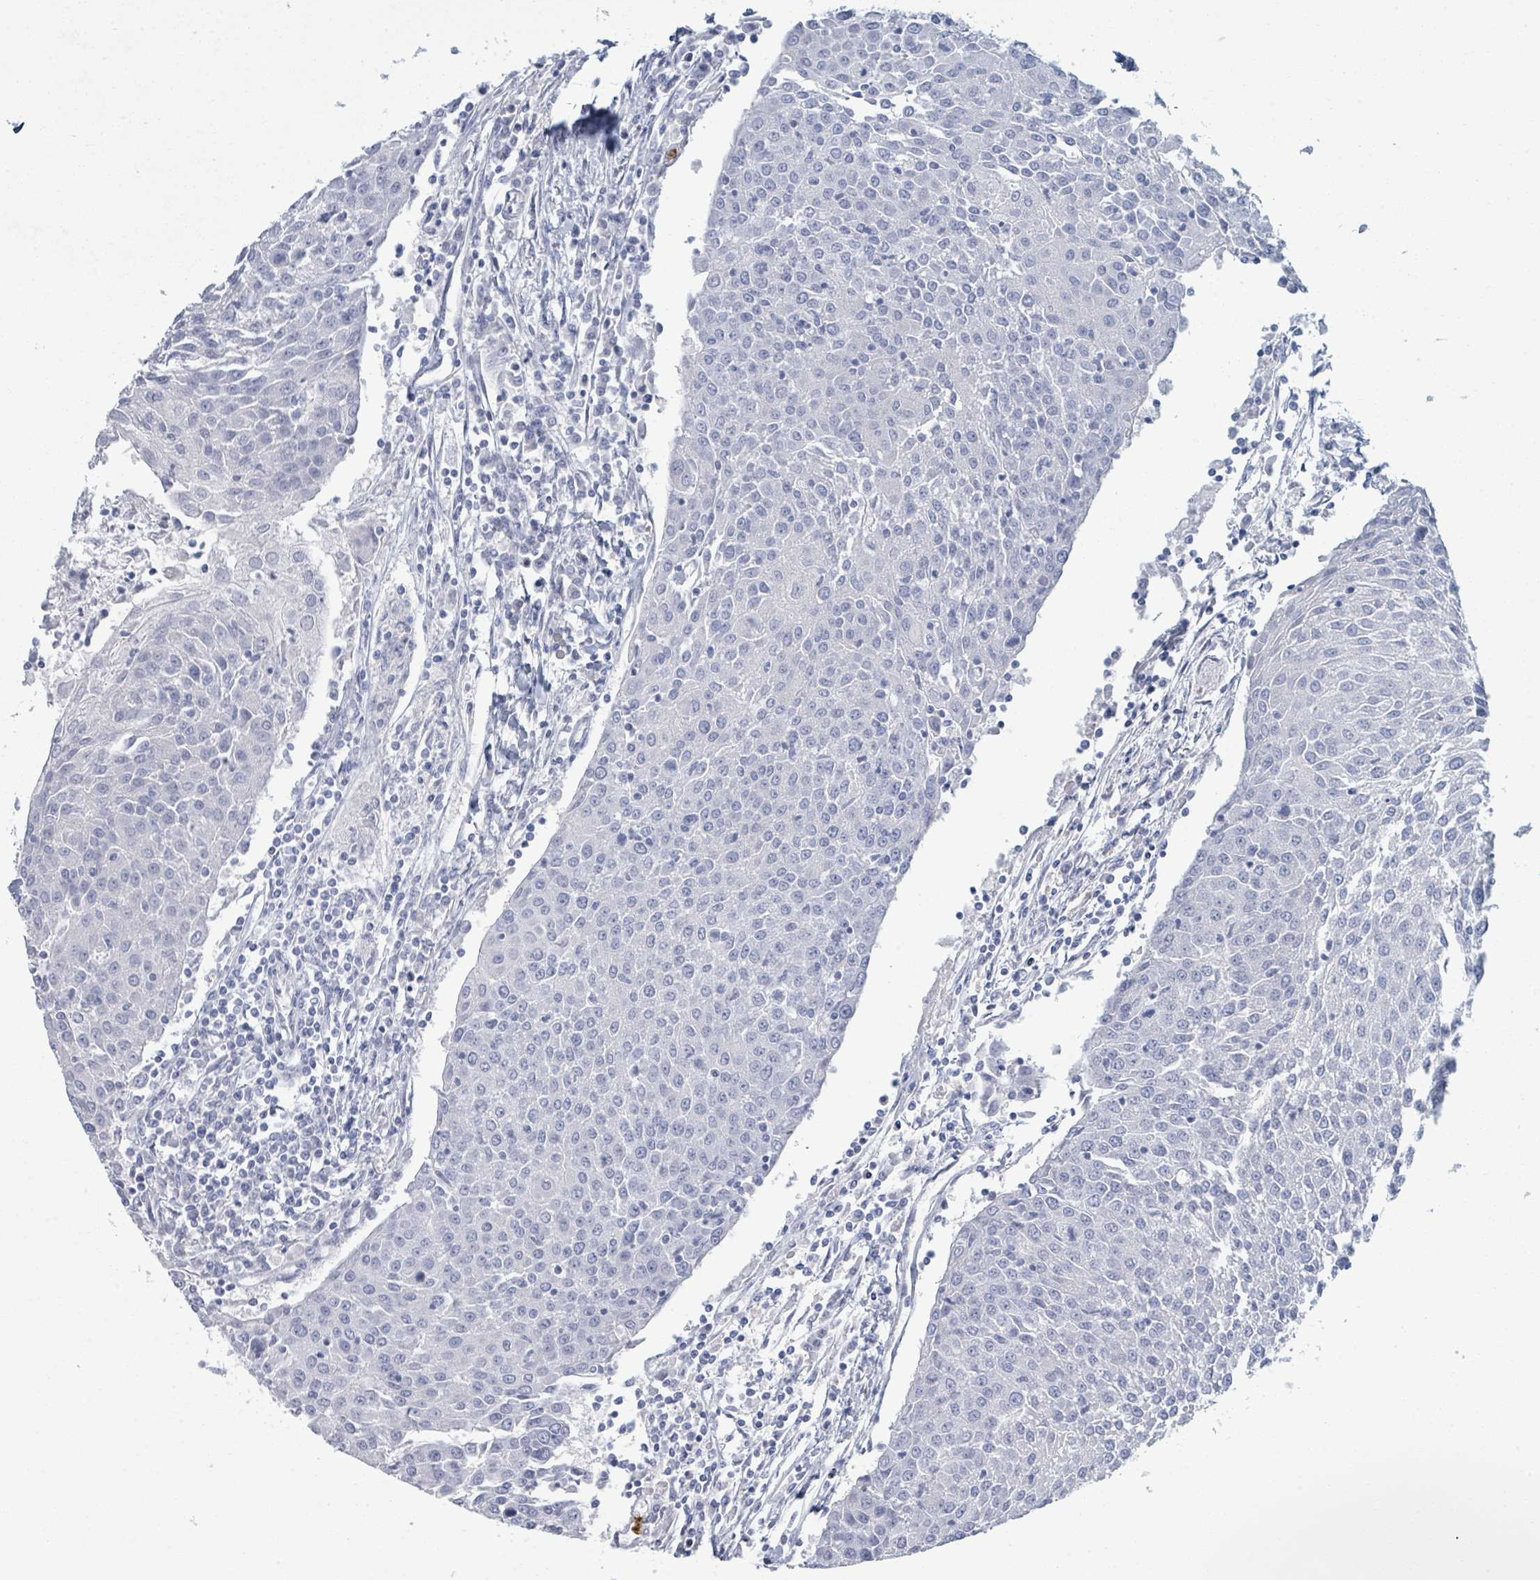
{"staining": {"intensity": "negative", "quantity": "none", "location": "none"}, "tissue": "urothelial cancer", "cell_type": "Tumor cells", "image_type": "cancer", "snomed": [{"axis": "morphology", "description": "Urothelial carcinoma, High grade"}, {"axis": "topography", "description": "Urinary bladder"}], "caption": "DAB immunohistochemical staining of urothelial cancer demonstrates no significant staining in tumor cells.", "gene": "DEFA4", "patient": {"sex": "female", "age": 85}}